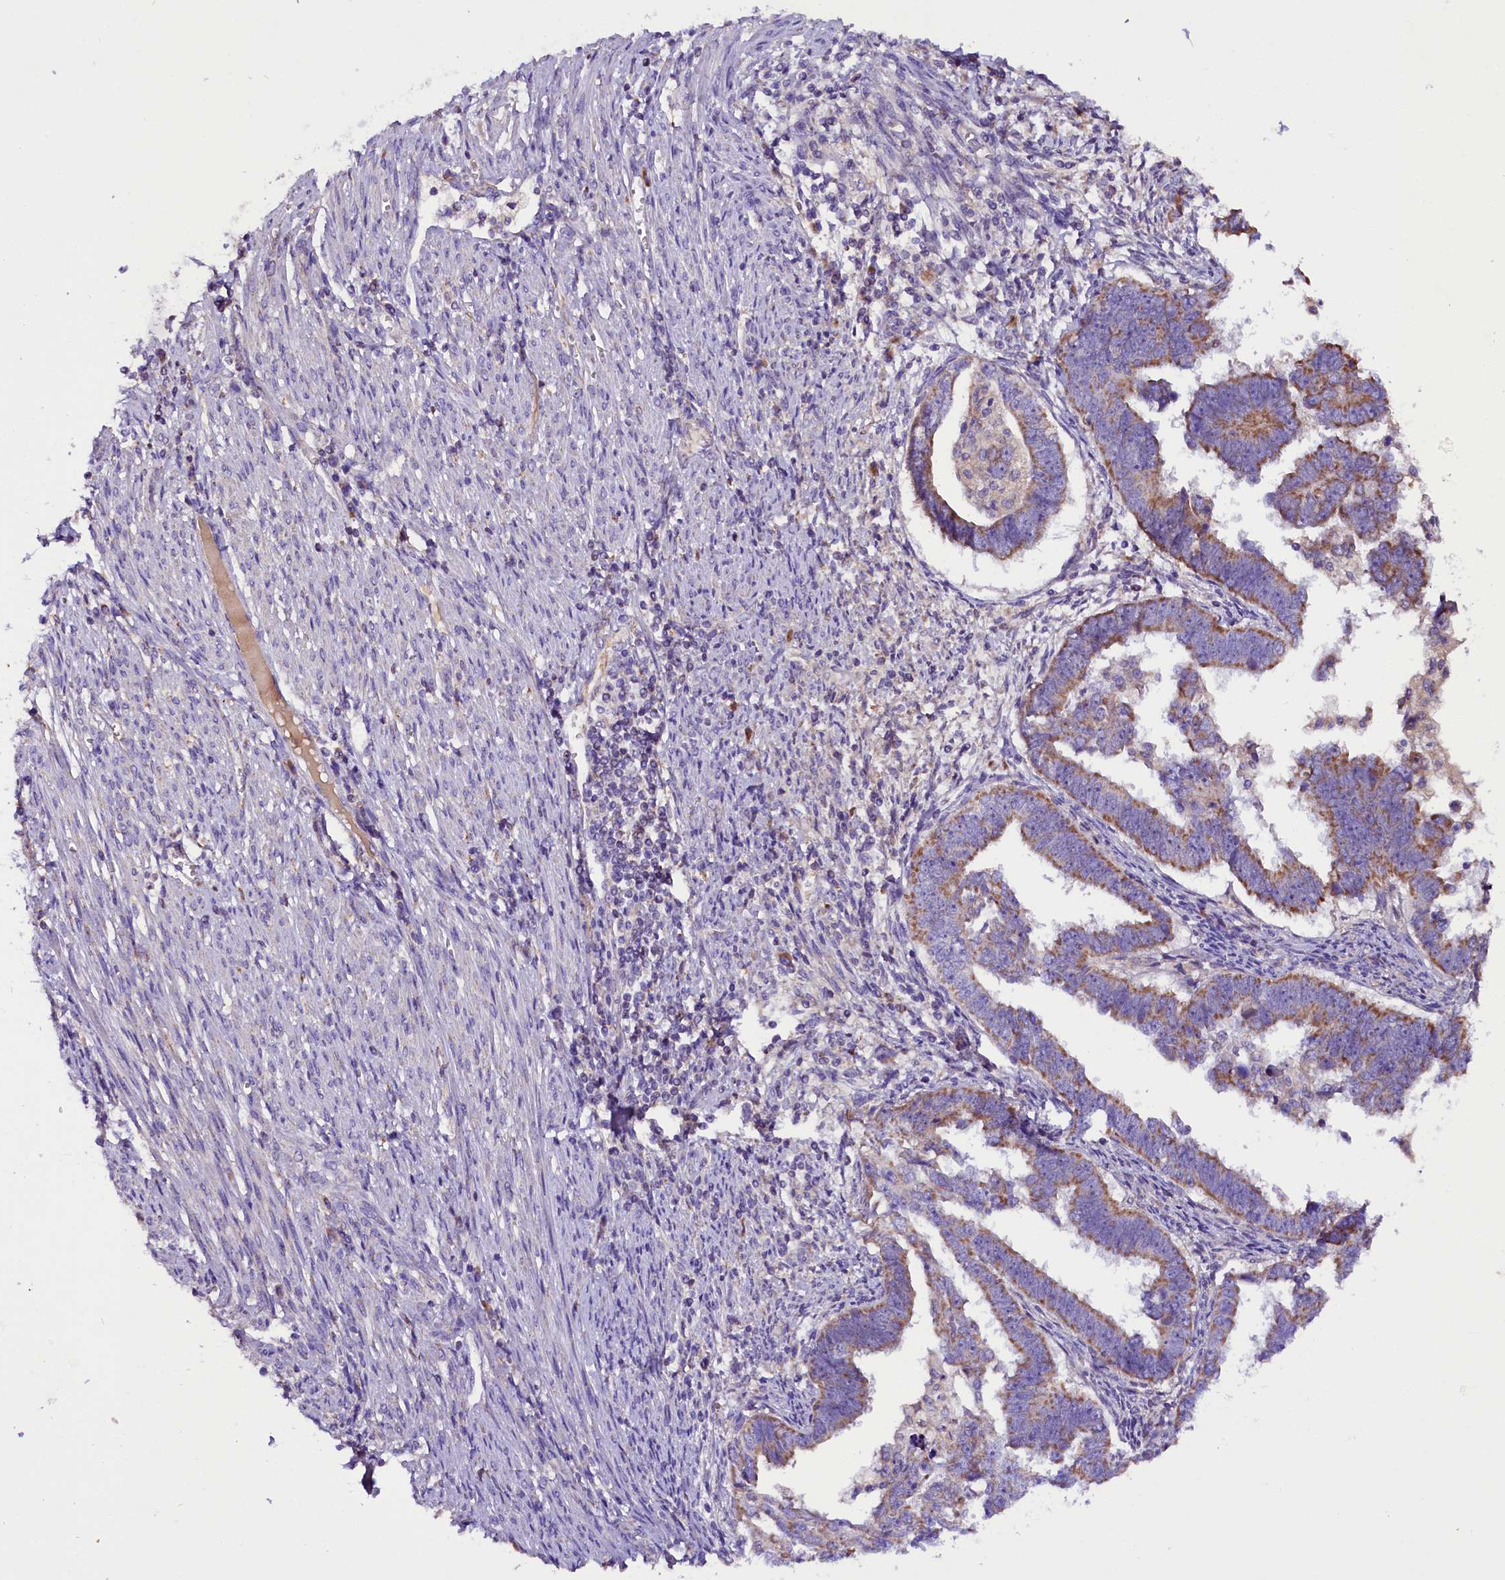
{"staining": {"intensity": "moderate", "quantity": ">75%", "location": "cytoplasmic/membranous"}, "tissue": "endometrial cancer", "cell_type": "Tumor cells", "image_type": "cancer", "snomed": [{"axis": "morphology", "description": "Adenocarcinoma, NOS"}, {"axis": "topography", "description": "Endometrium"}], "caption": "Immunohistochemical staining of human endometrial cancer (adenocarcinoma) reveals moderate cytoplasmic/membranous protein positivity in approximately >75% of tumor cells. Nuclei are stained in blue.", "gene": "SIX5", "patient": {"sex": "female", "age": 75}}